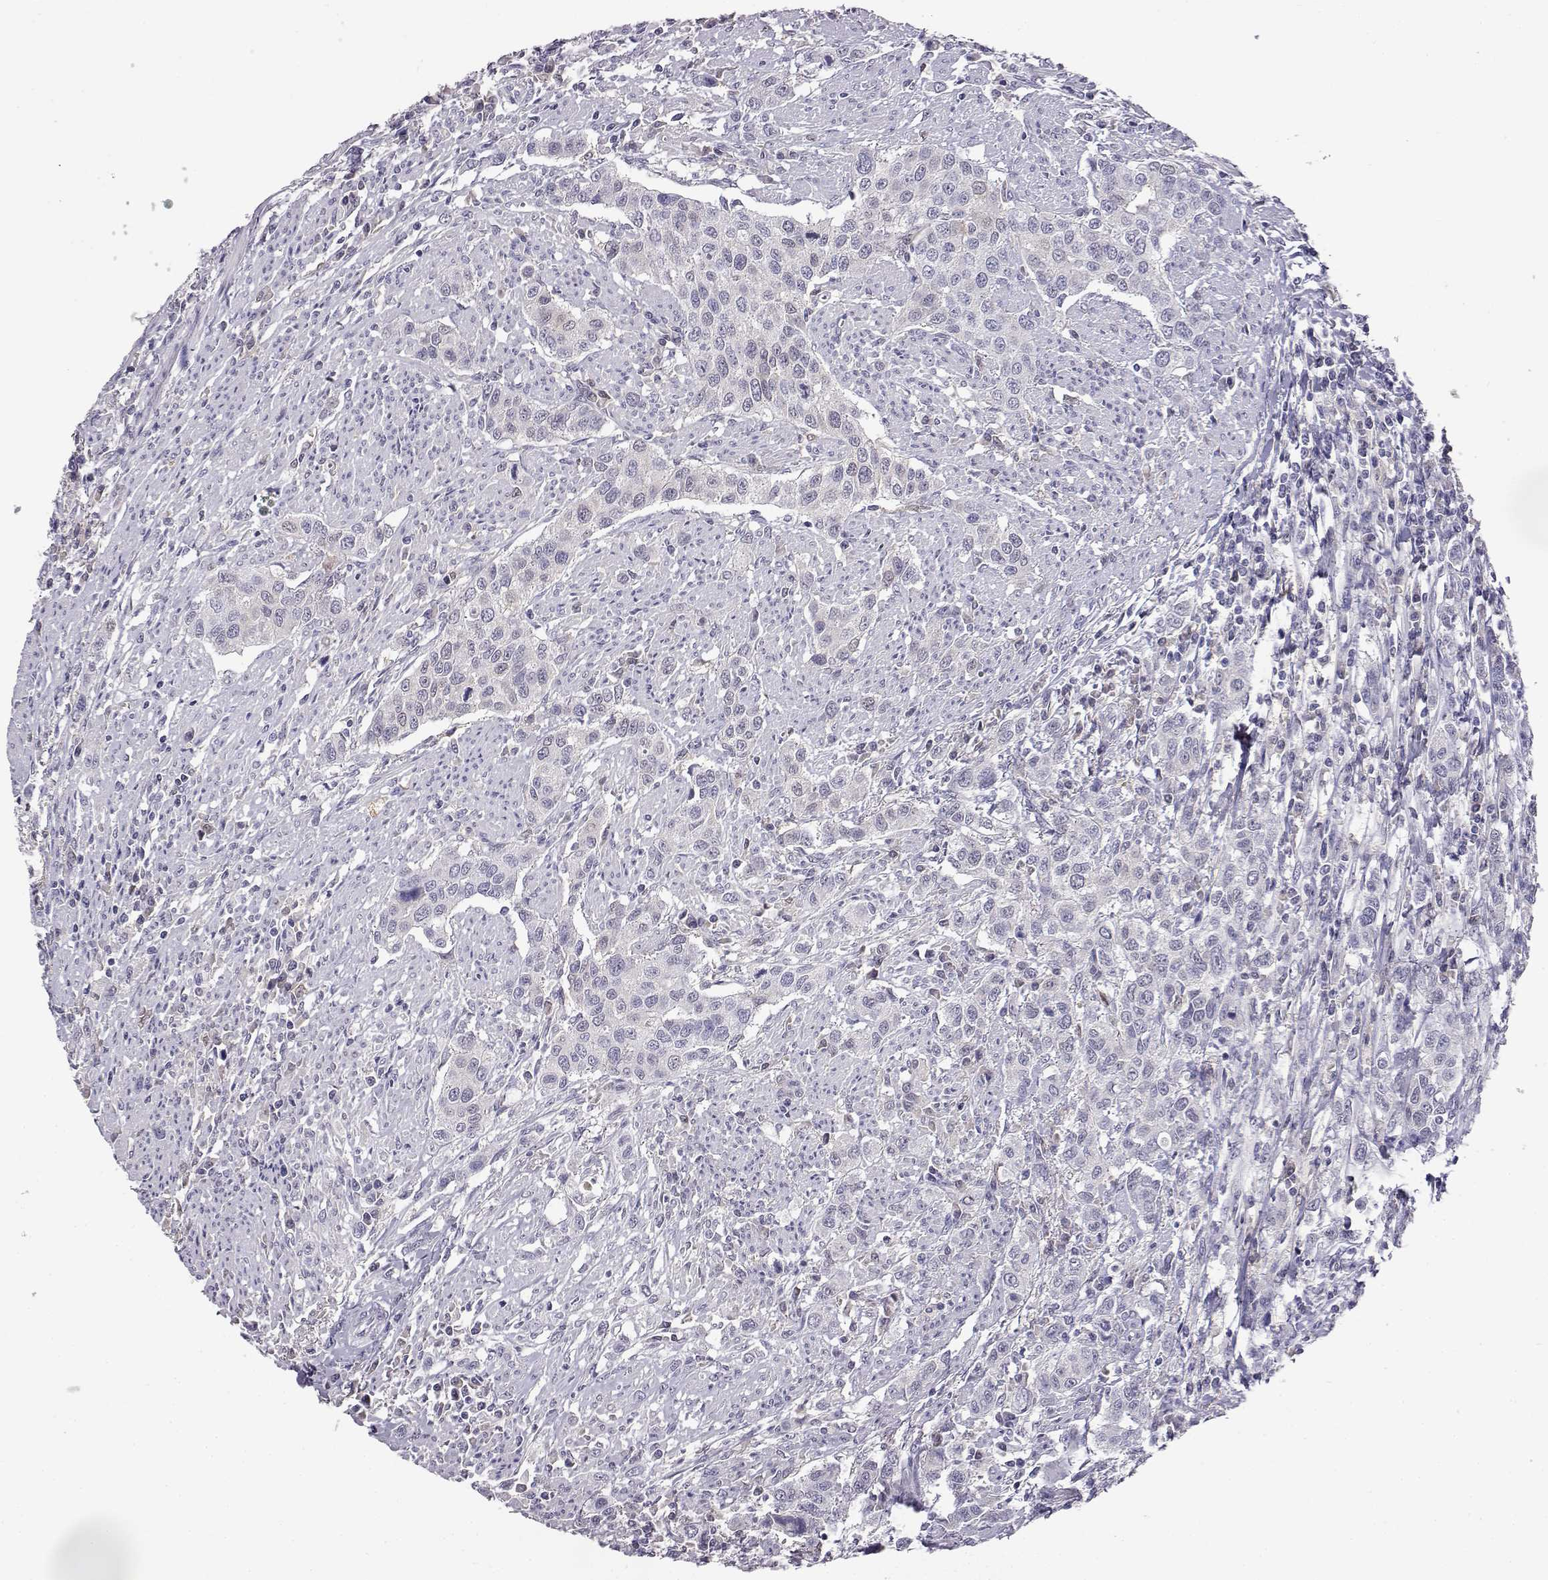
{"staining": {"intensity": "negative", "quantity": "none", "location": "none"}, "tissue": "urothelial cancer", "cell_type": "Tumor cells", "image_type": "cancer", "snomed": [{"axis": "morphology", "description": "Urothelial carcinoma, High grade"}, {"axis": "topography", "description": "Urinary bladder"}], "caption": "This is an immunohistochemistry image of human urothelial carcinoma (high-grade). There is no positivity in tumor cells.", "gene": "AKR1B1", "patient": {"sex": "female", "age": 58}}